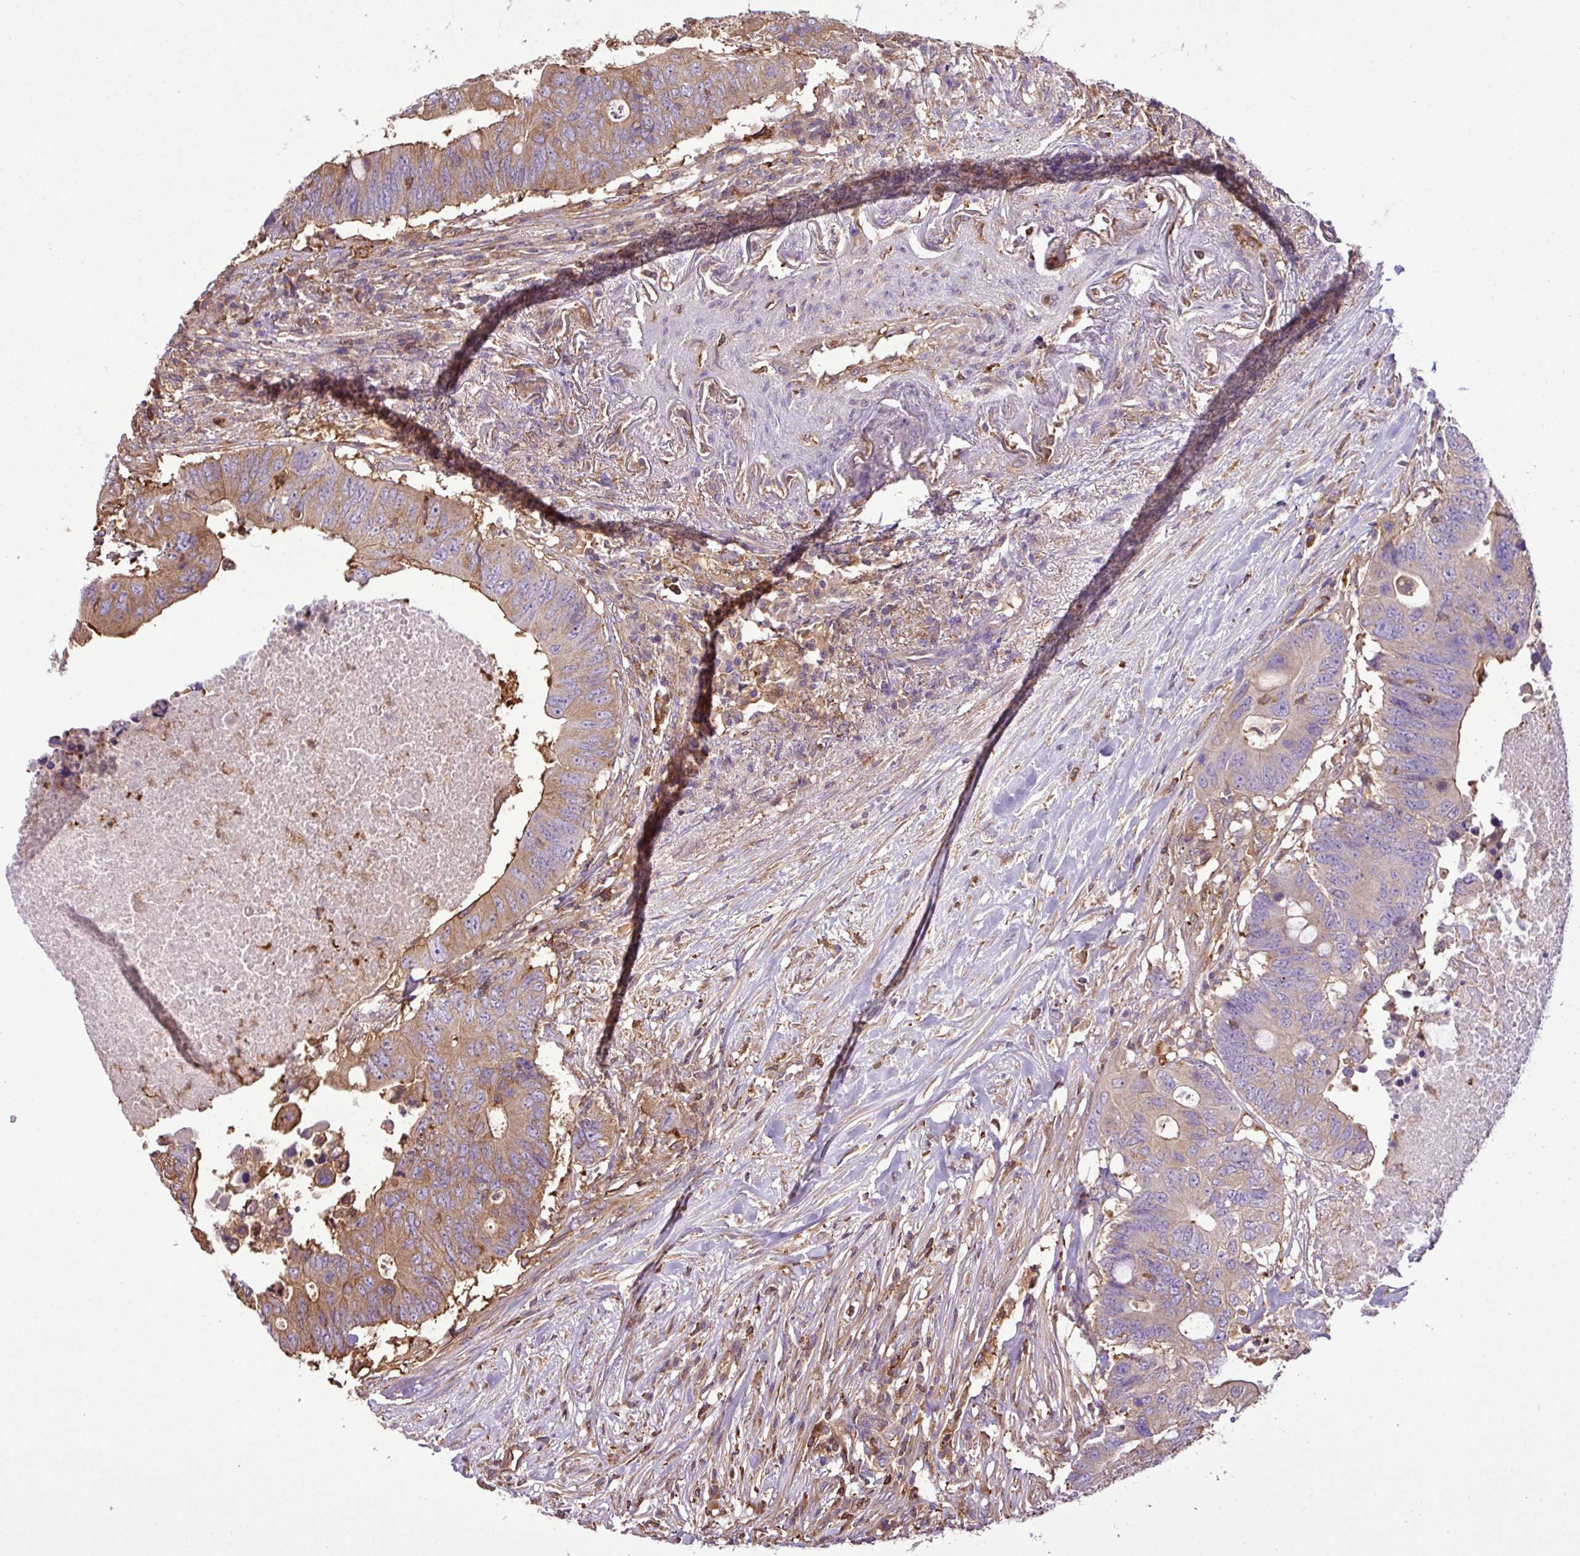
{"staining": {"intensity": "moderate", "quantity": "25%-75%", "location": "cytoplasmic/membranous"}, "tissue": "colorectal cancer", "cell_type": "Tumor cells", "image_type": "cancer", "snomed": [{"axis": "morphology", "description": "Adenocarcinoma, NOS"}, {"axis": "topography", "description": "Colon"}], "caption": "Moderate cytoplasmic/membranous staining for a protein is present in approximately 25%-75% of tumor cells of colorectal cancer (adenocarcinoma) using immunohistochemistry (IHC).", "gene": "PGAP6", "patient": {"sex": "male", "age": 71}}